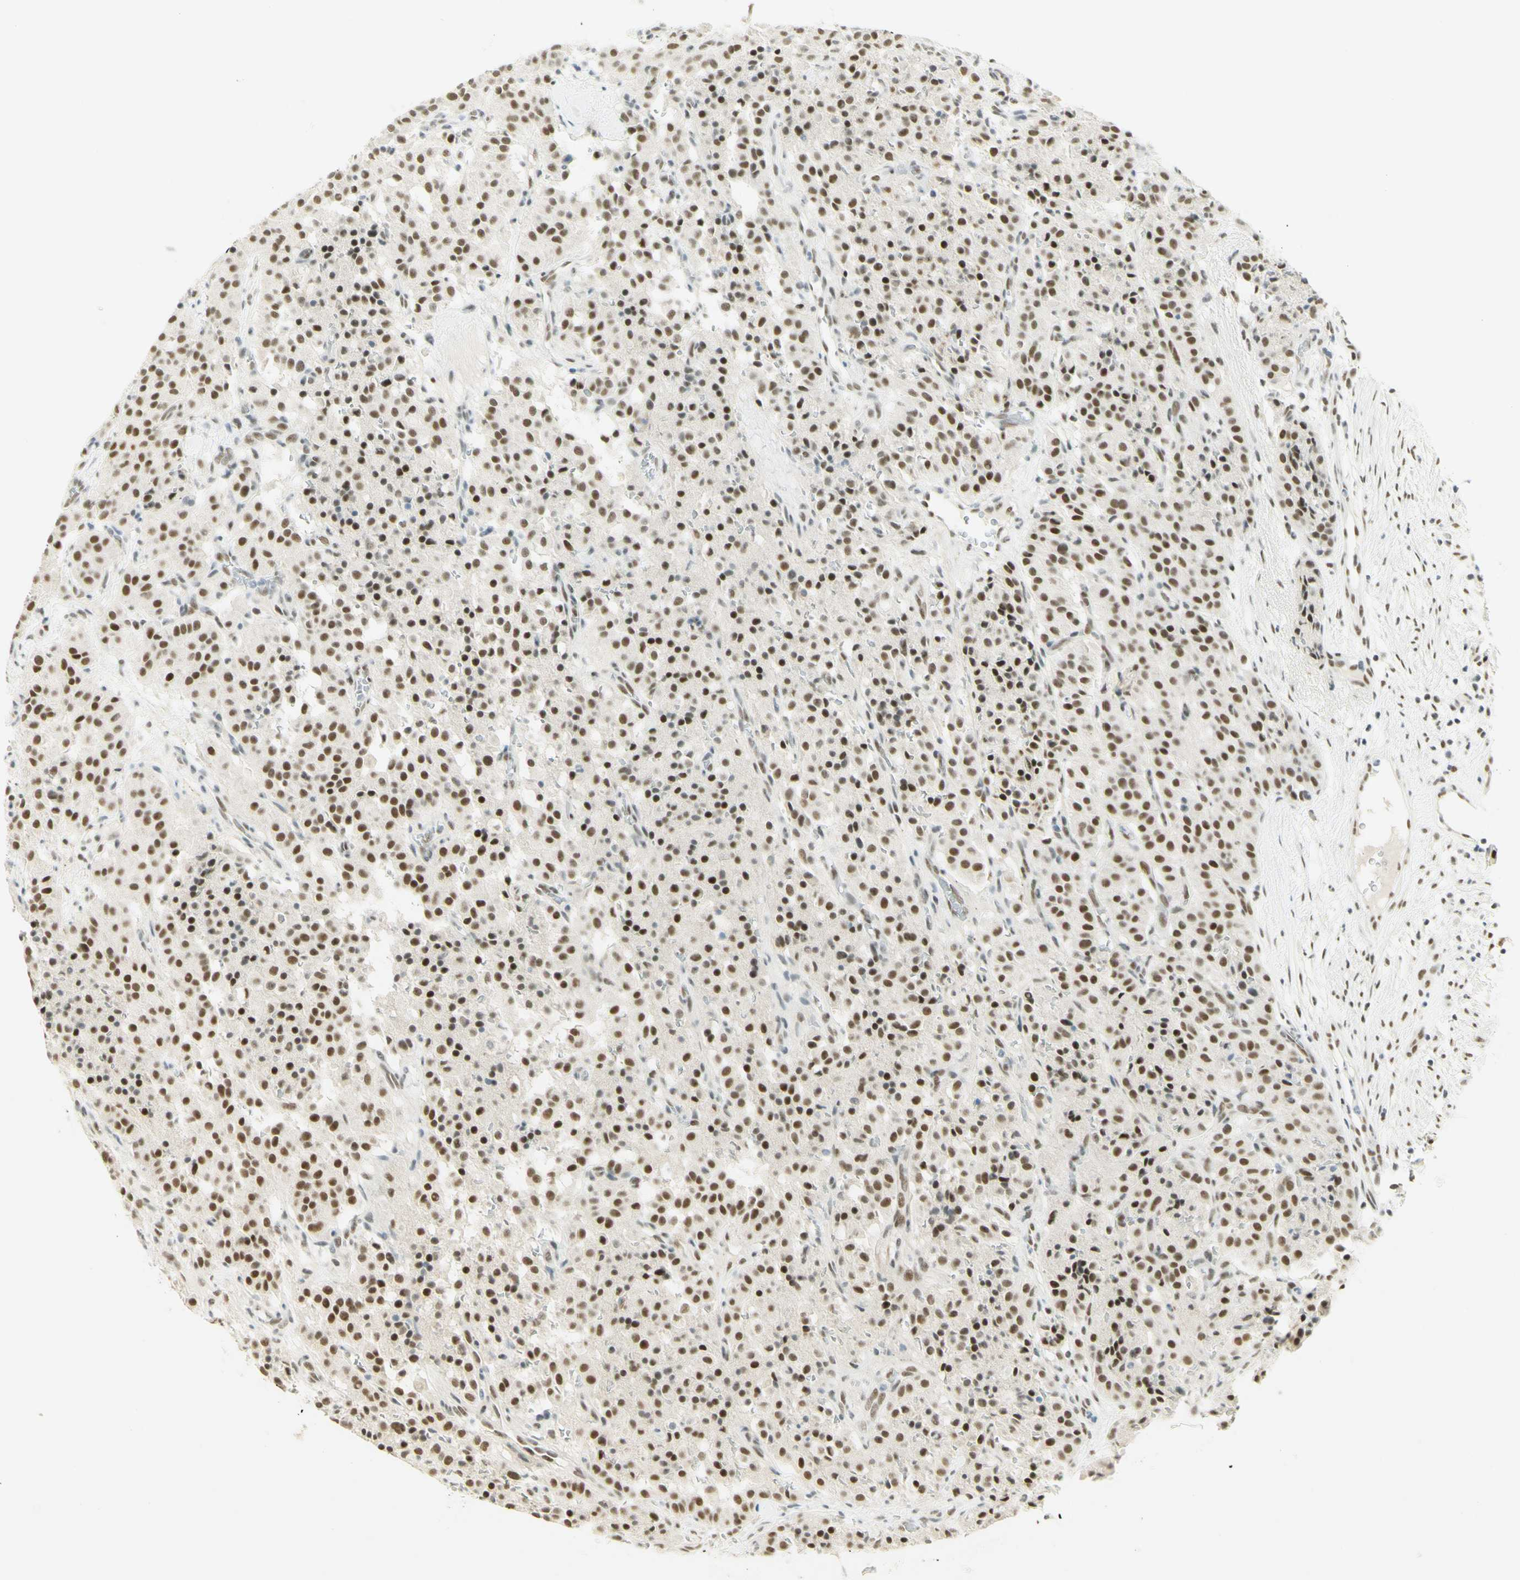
{"staining": {"intensity": "moderate", "quantity": ">75%", "location": "nuclear"}, "tissue": "carcinoid", "cell_type": "Tumor cells", "image_type": "cancer", "snomed": [{"axis": "morphology", "description": "Carcinoid, malignant, NOS"}, {"axis": "topography", "description": "Lung"}], "caption": "DAB (3,3'-diaminobenzidine) immunohistochemical staining of human malignant carcinoid displays moderate nuclear protein positivity in approximately >75% of tumor cells. (Stains: DAB in brown, nuclei in blue, Microscopy: brightfield microscopy at high magnification).", "gene": "PMS2", "patient": {"sex": "male", "age": 30}}